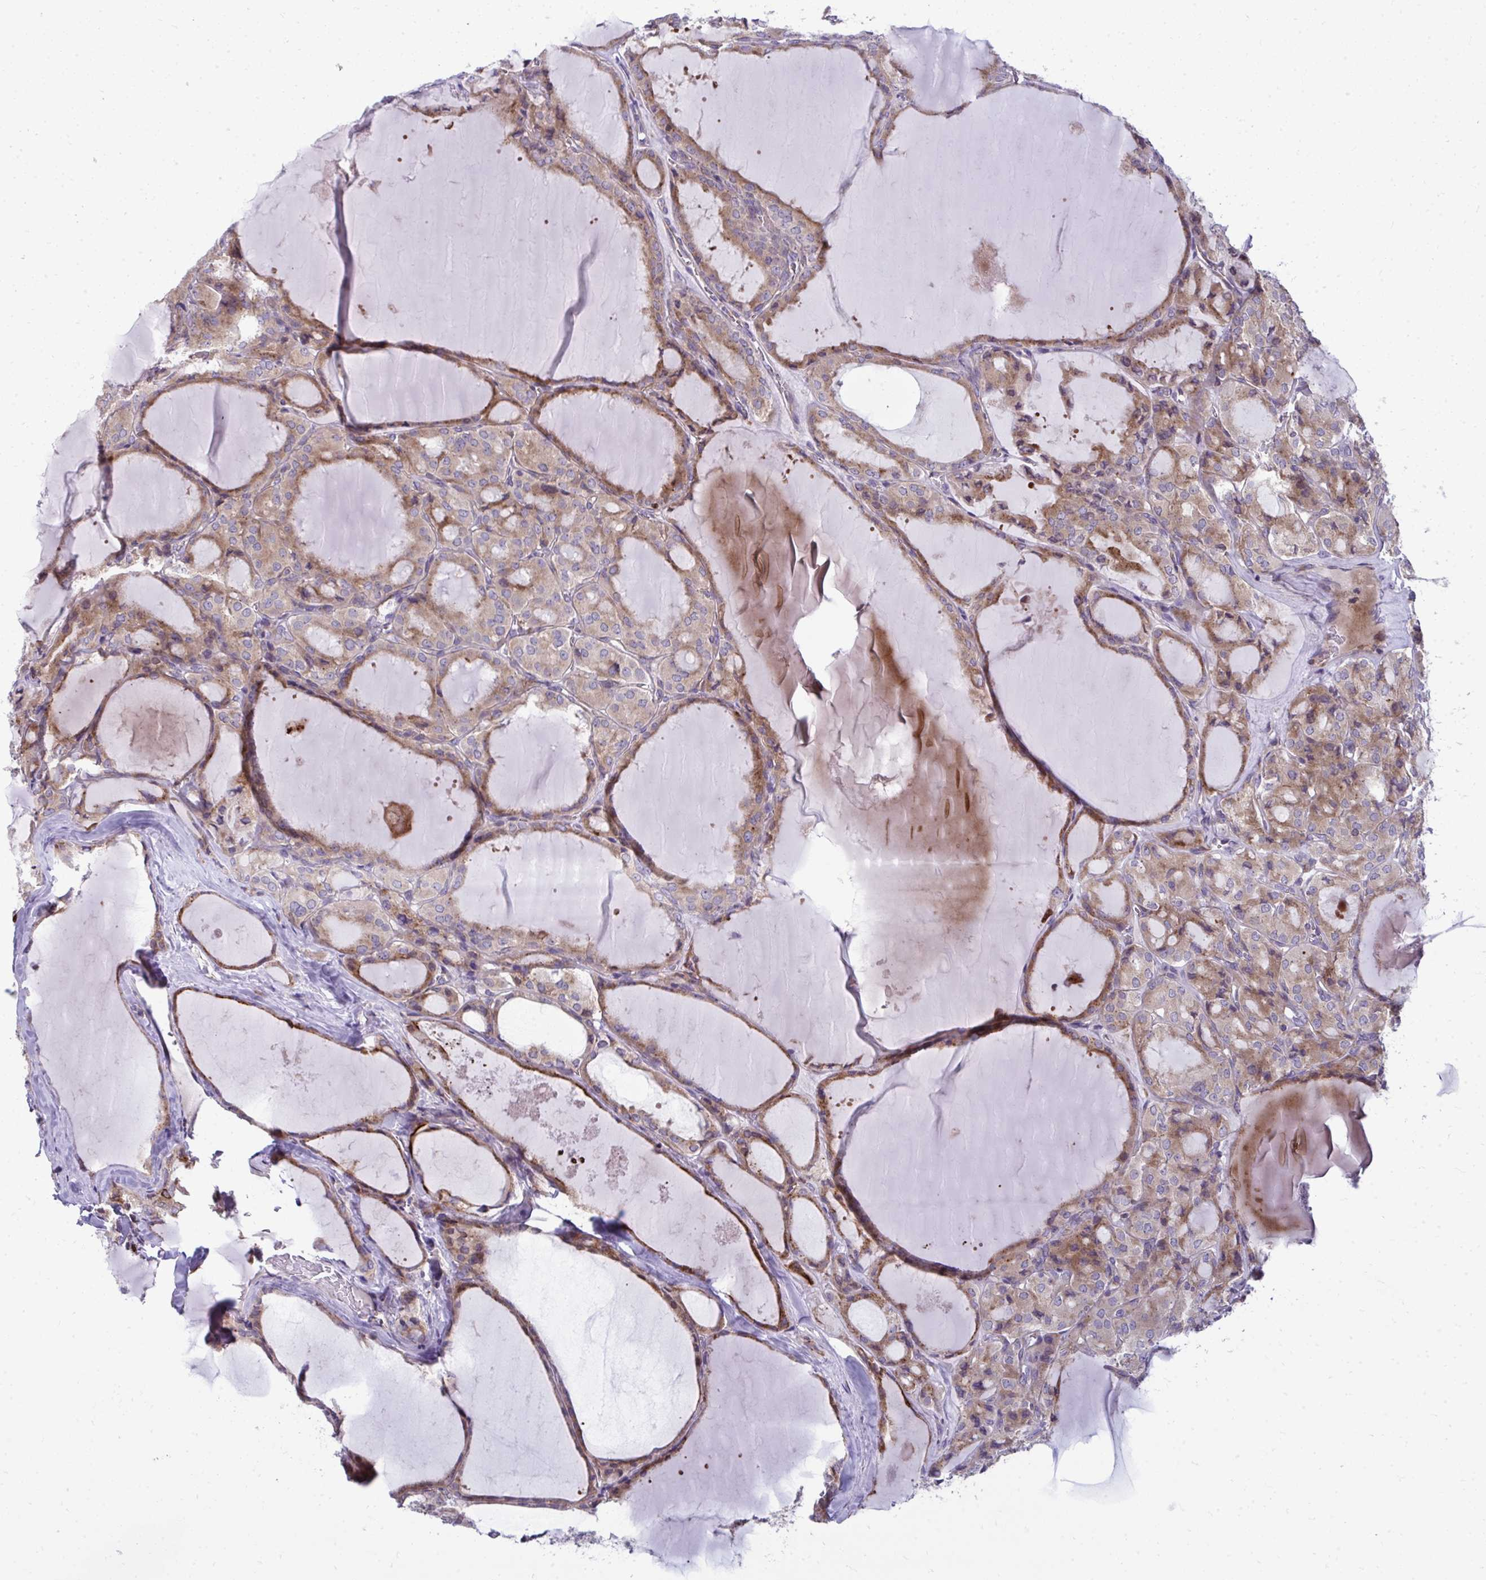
{"staining": {"intensity": "moderate", "quantity": ">75%", "location": "cytoplasmic/membranous"}, "tissue": "thyroid cancer", "cell_type": "Tumor cells", "image_type": "cancer", "snomed": [{"axis": "morphology", "description": "Papillary adenocarcinoma, NOS"}, {"axis": "topography", "description": "Thyroid gland"}], "caption": "Immunohistochemistry of thyroid papillary adenocarcinoma demonstrates medium levels of moderate cytoplasmic/membranous staining in approximately >75% of tumor cells. (brown staining indicates protein expression, while blue staining denotes nuclei).", "gene": "GFPT2", "patient": {"sex": "male", "age": 87}}